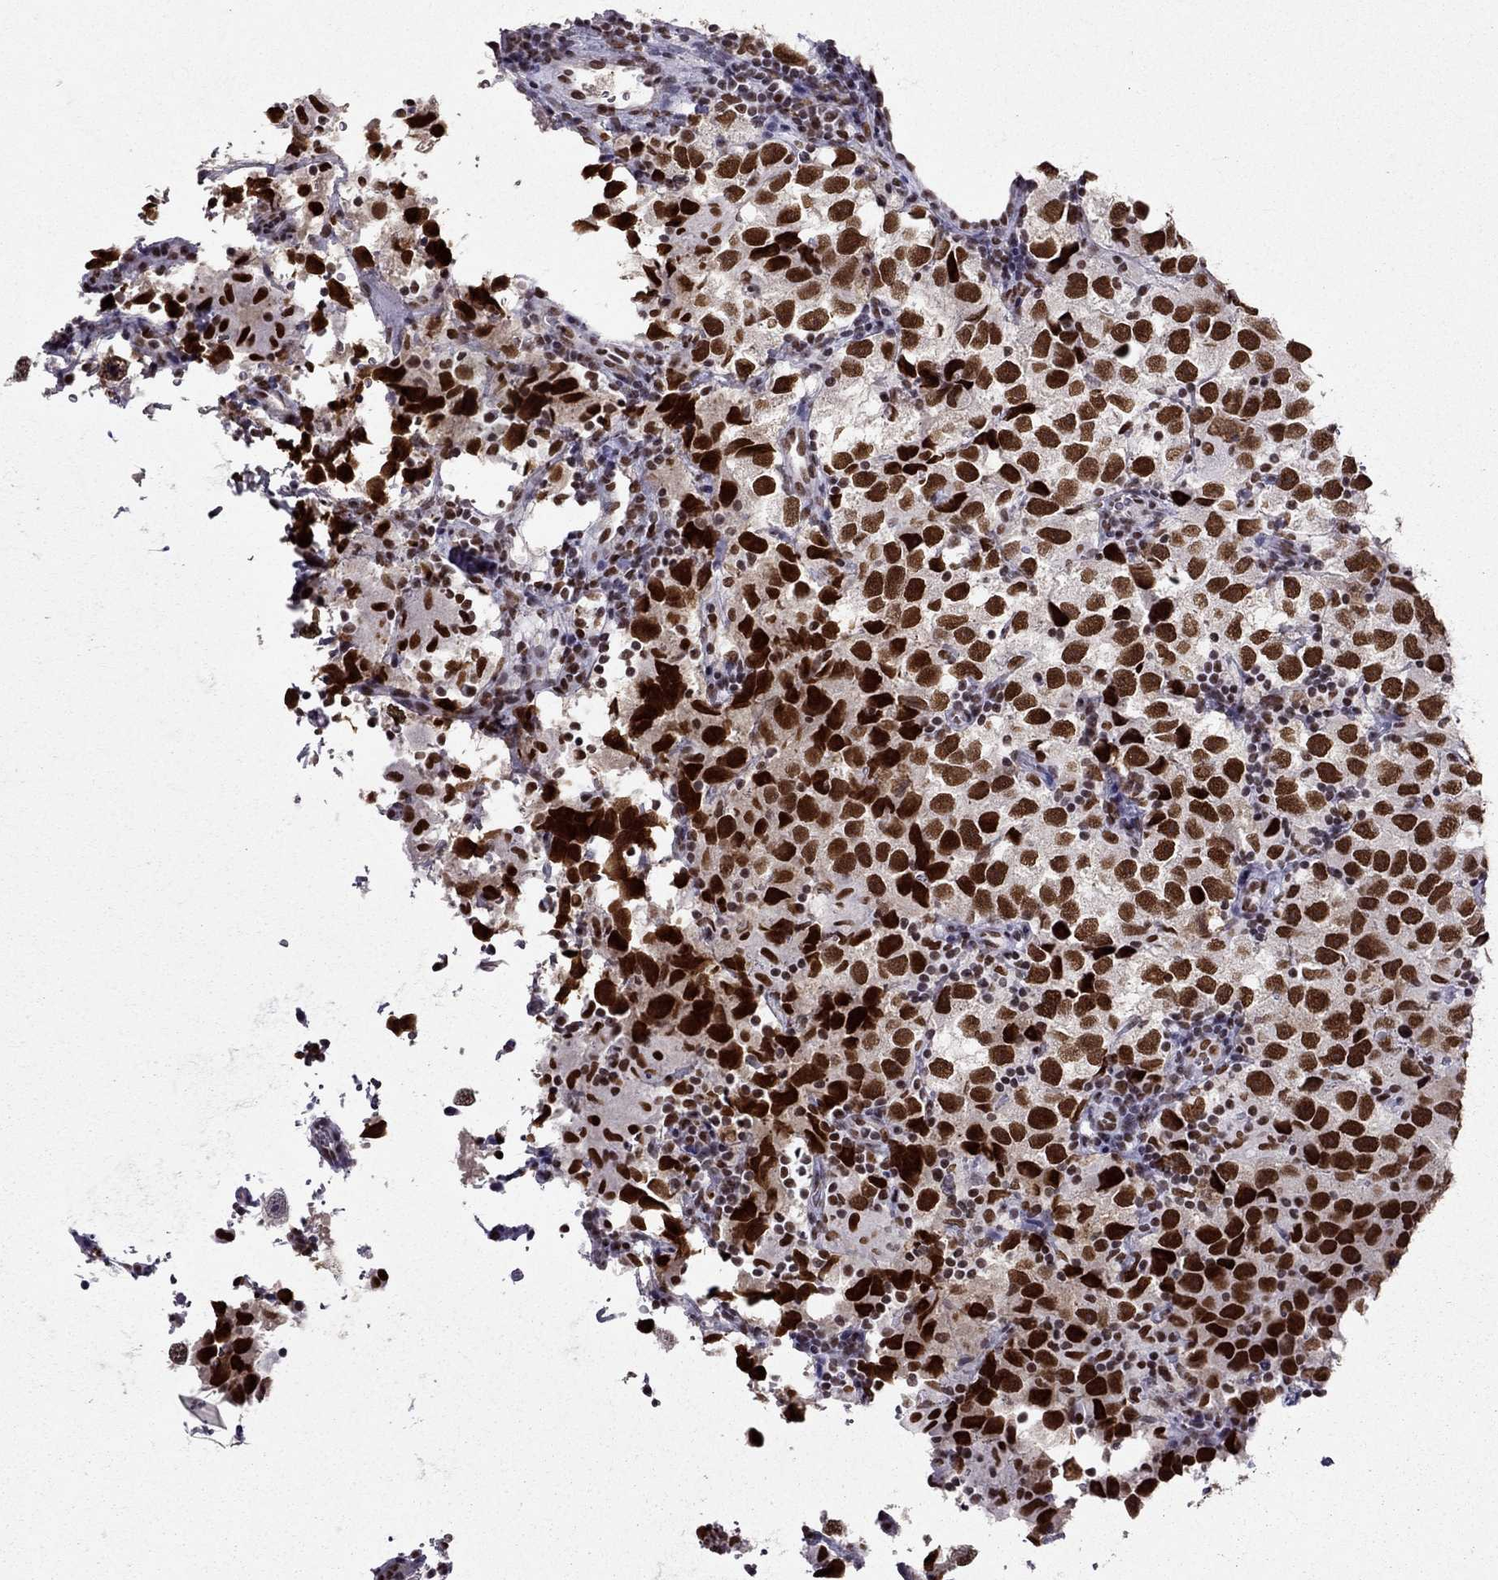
{"staining": {"intensity": "strong", "quantity": ">75%", "location": "nuclear"}, "tissue": "testis cancer", "cell_type": "Tumor cells", "image_type": "cancer", "snomed": [{"axis": "morphology", "description": "Seminoma, NOS"}, {"axis": "topography", "description": "Testis"}], "caption": "Testis cancer (seminoma) stained for a protein (brown) reveals strong nuclear positive expression in approximately >75% of tumor cells.", "gene": "ZNF420", "patient": {"sex": "male", "age": 26}}